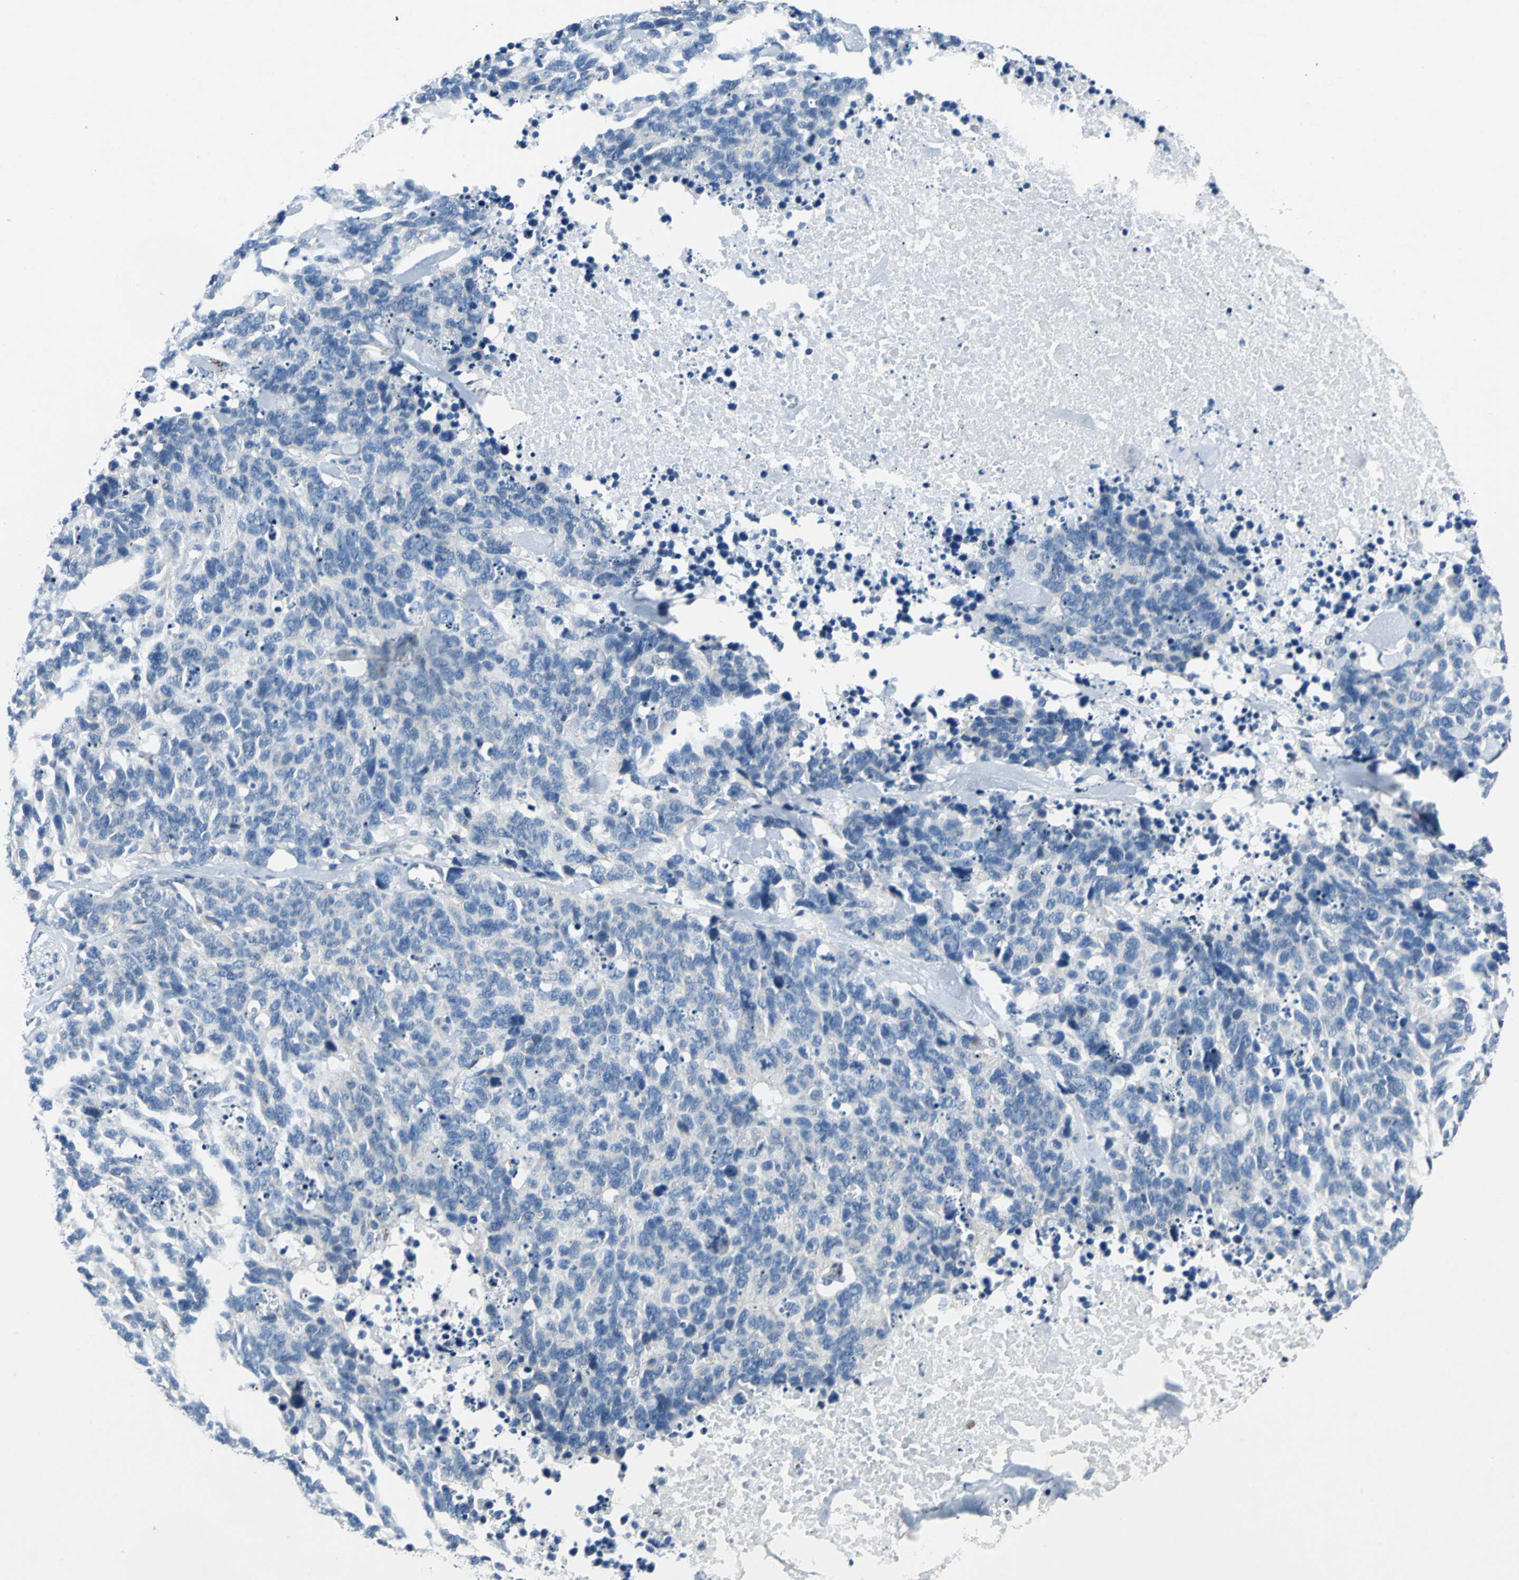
{"staining": {"intensity": "negative", "quantity": "none", "location": "none"}, "tissue": "lung cancer", "cell_type": "Tumor cells", "image_type": "cancer", "snomed": [{"axis": "morphology", "description": "Neoplasm, malignant, NOS"}, {"axis": "topography", "description": "Lung"}], "caption": "Tumor cells show no significant positivity in lung cancer (neoplasm (malignant)).", "gene": "SELP", "patient": {"sex": "female", "age": 58}}